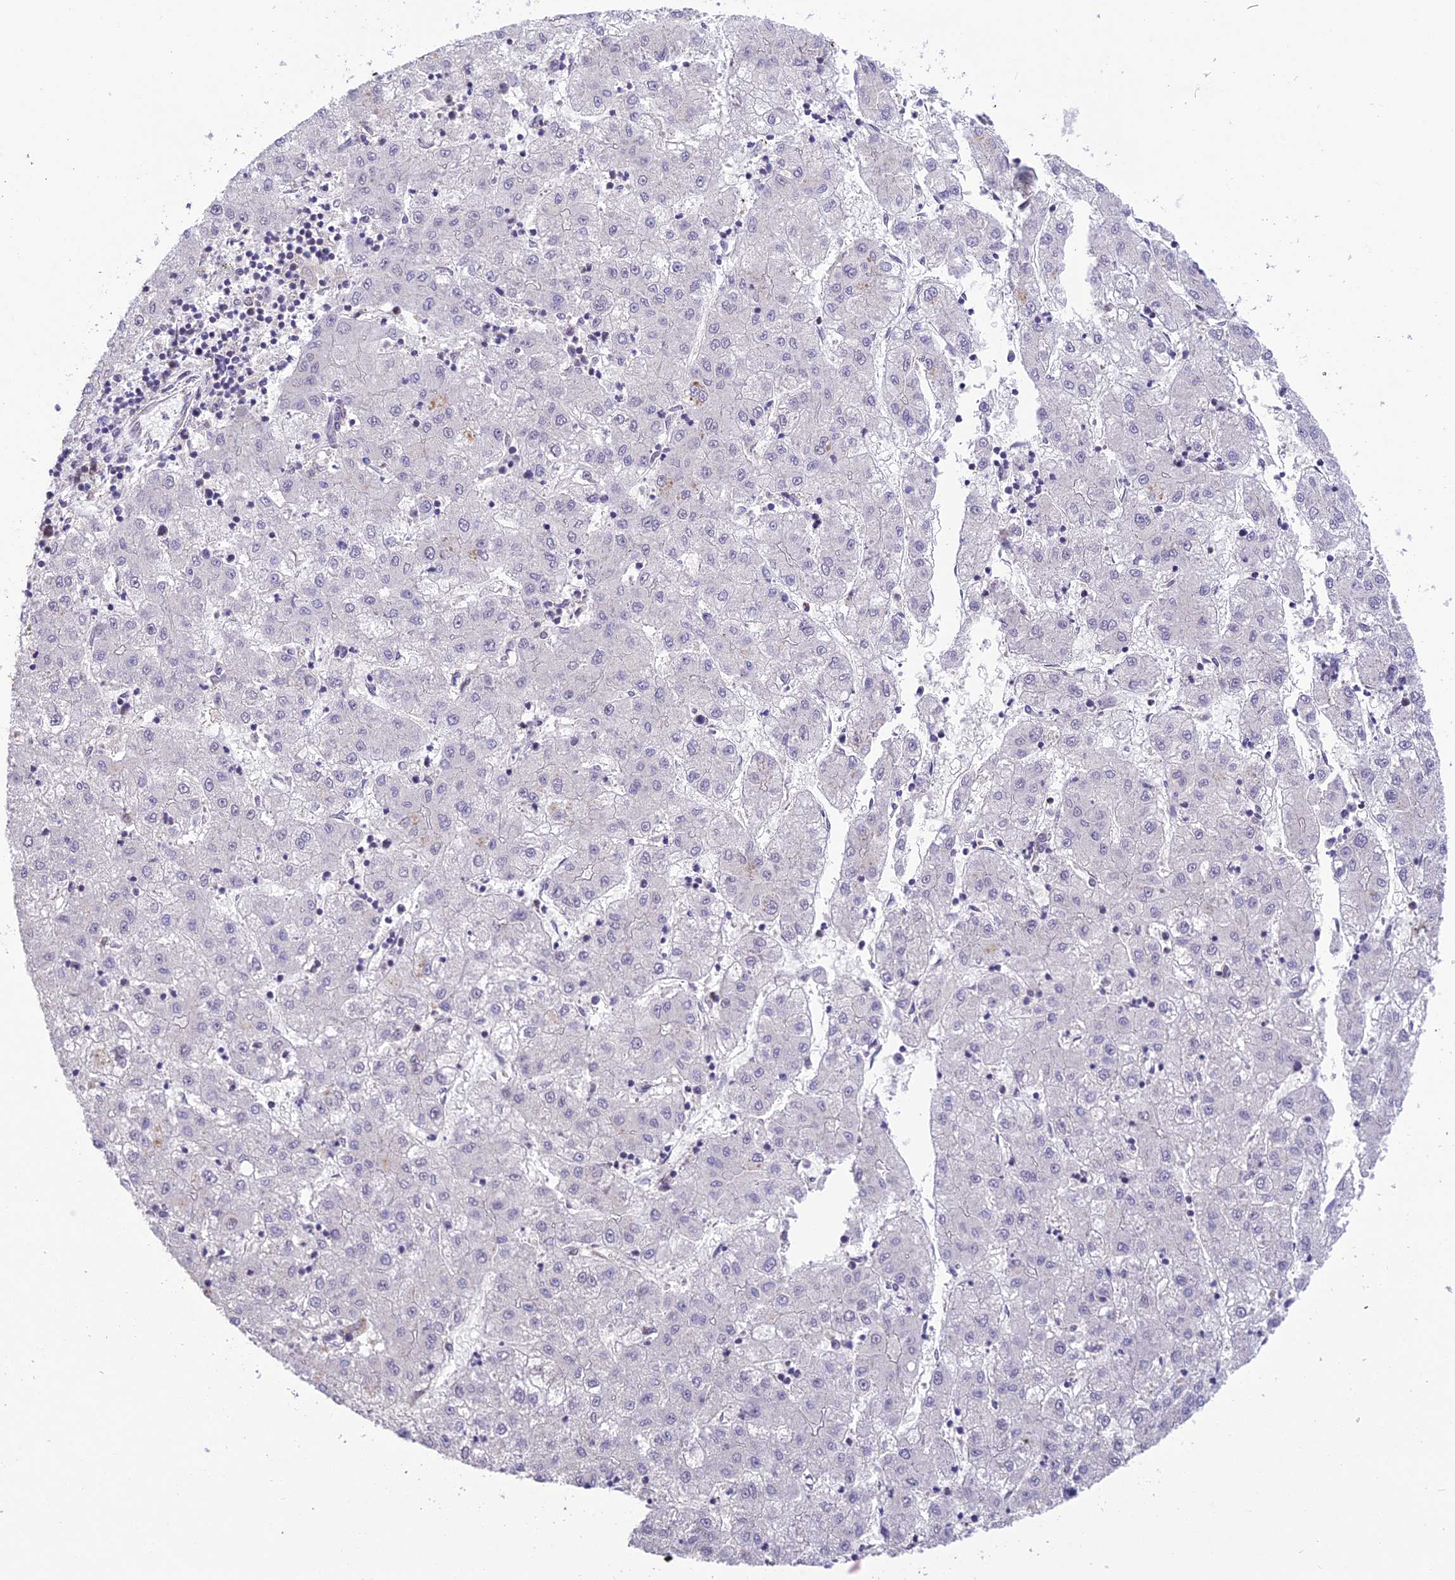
{"staining": {"intensity": "negative", "quantity": "none", "location": "none"}, "tissue": "liver cancer", "cell_type": "Tumor cells", "image_type": "cancer", "snomed": [{"axis": "morphology", "description": "Carcinoma, Hepatocellular, NOS"}, {"axis": "topography", "description": "Liver"}], "caption": "Human liver cancer (hepatocellular carcinoma) stained for a protein using immunohistochemistry (IHC) shows no expression in tumor cells.", "gene": "BMT2", "patient": {"sex": "male", "age": 72}}